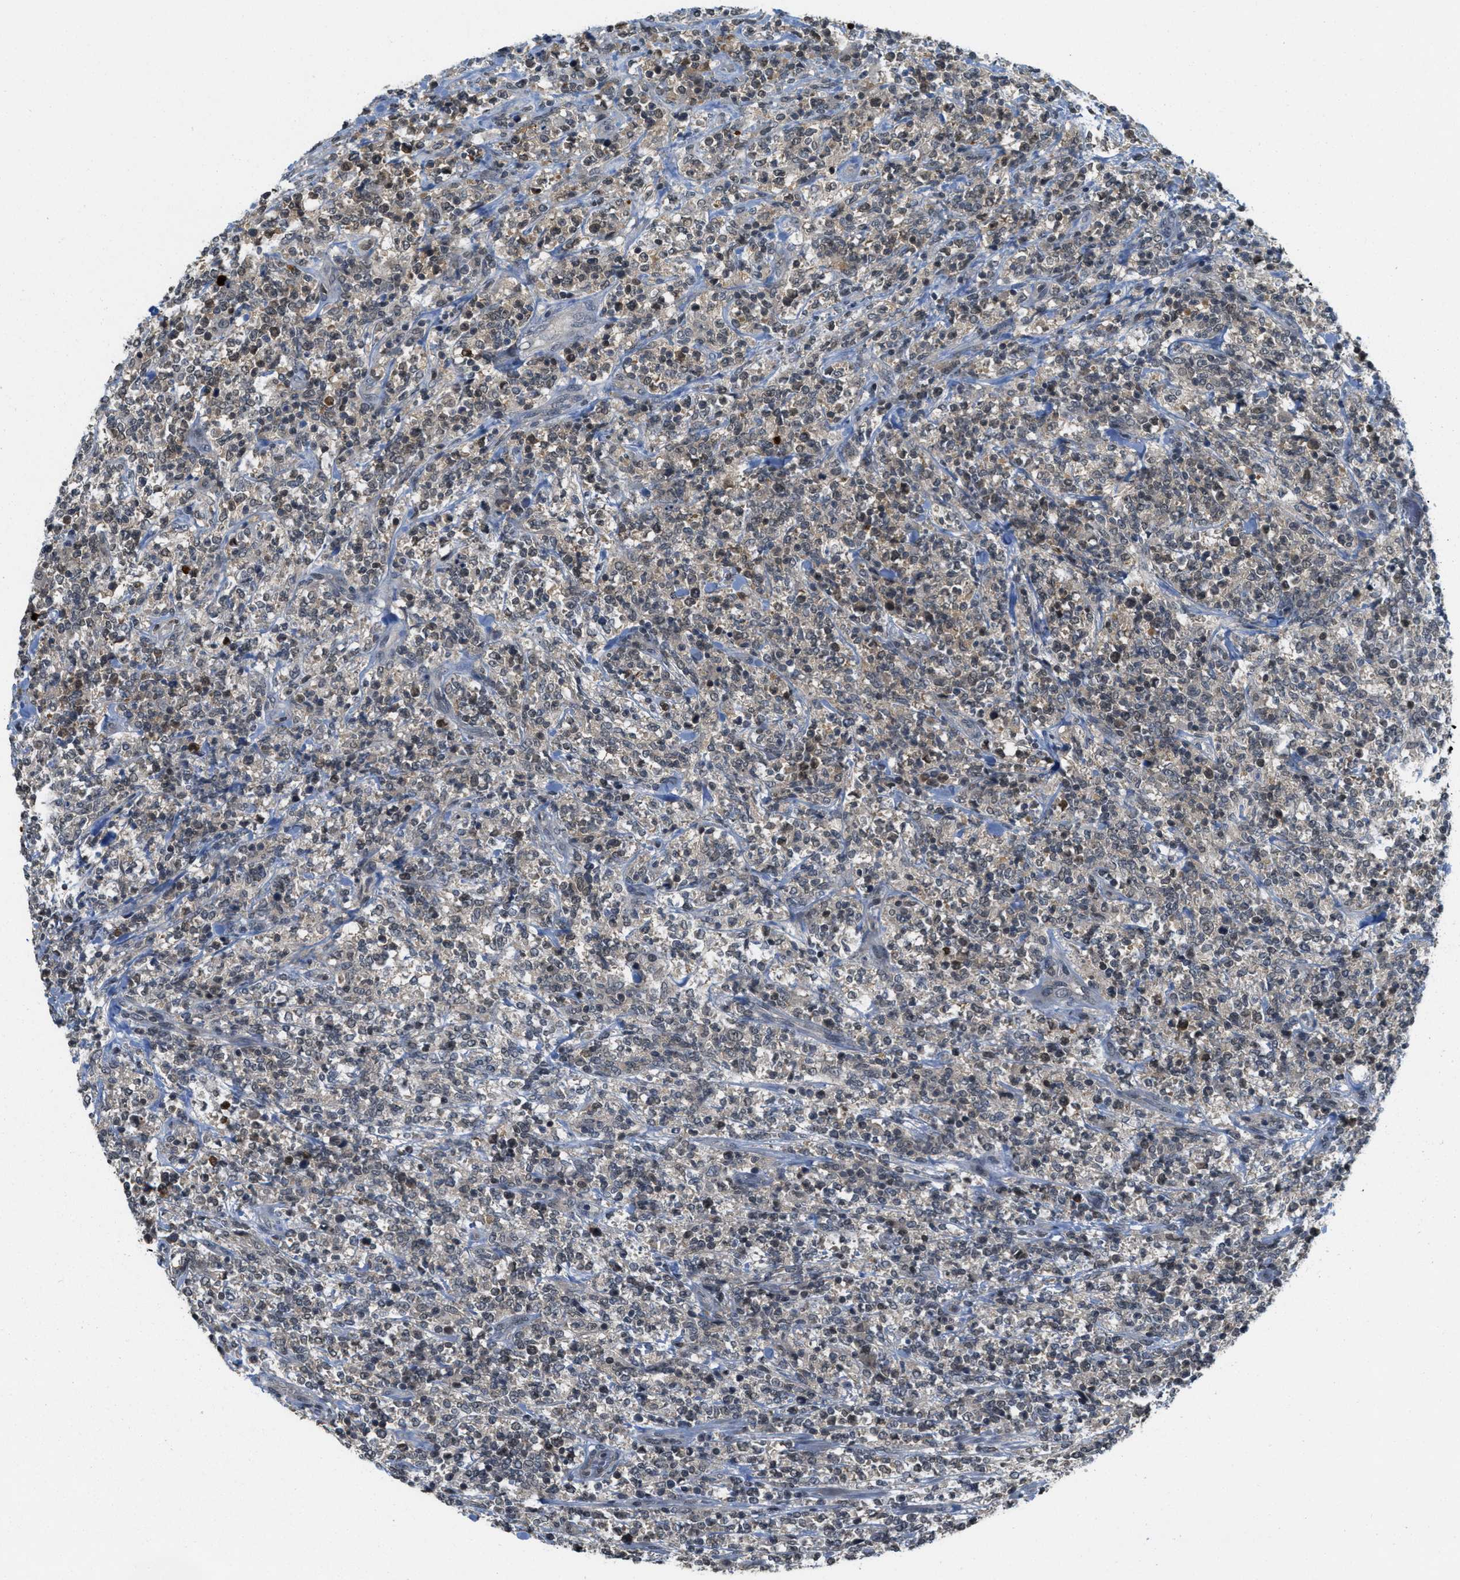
{"staining": {"intensity": "weak", "quantity": "25%-75%", "location": "nuclear"}, "tissue": "lymphoma", "cell_type": "Tumor cells", "image_type": "cancer", "snomed": [{"axis": "morphology", "description": "Malignant lymphoma, non-Hodgkin's type, High grade"}, {"axis": "topography", "description": "Soft tissue"}], "caption": "Human lymphoma stained for a protein (brown) shows weak nuclear positive staining in approximately 25%-75% of tumor cells.", "gene": "DNAJB1", "patient": {"sex": "male", "age": 18}}